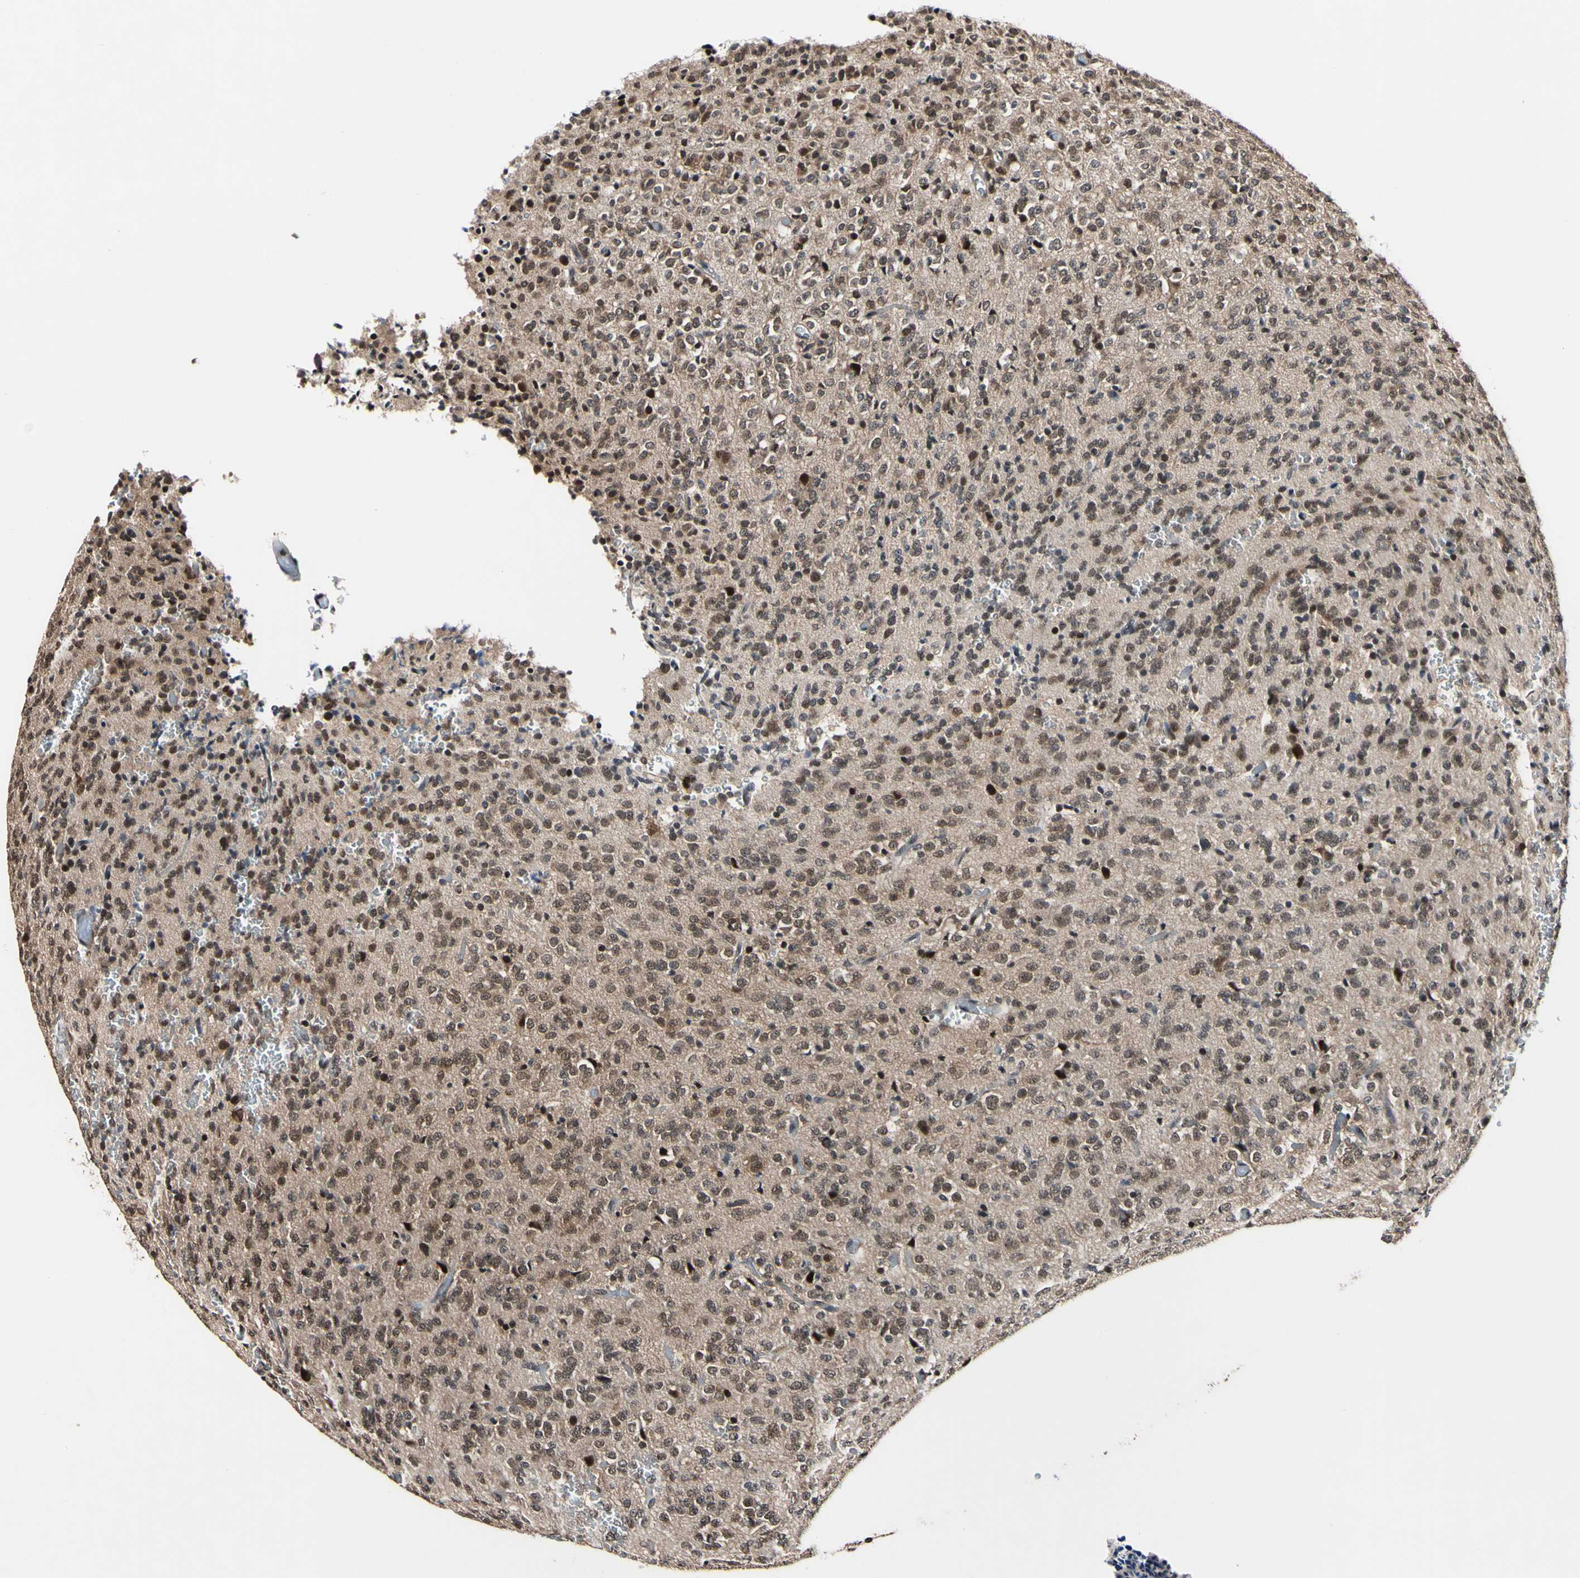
{"staining": {"intensity": "weak", "quantity": ">75%", "location": "cytoplasmic/membranous,nuclear"}, "tissue": "glioma", "cell_type": "Tumor cells", "image_type": "cancer", "snomed": [{"axis": "morphology", "description": "Glioma, malignant, Low grade"}, {"axis": "topography", "description": "Brain"}], "caption": "This is a histology image of immunohistochemistry (IHC) staining of low-grade glioma (malignant), which shows weak expression in the cytoplasmic/membranous and nuclear of tumor cells.", "gene": "PSMD10", "patient": {"sex": "male", "age": 38}}